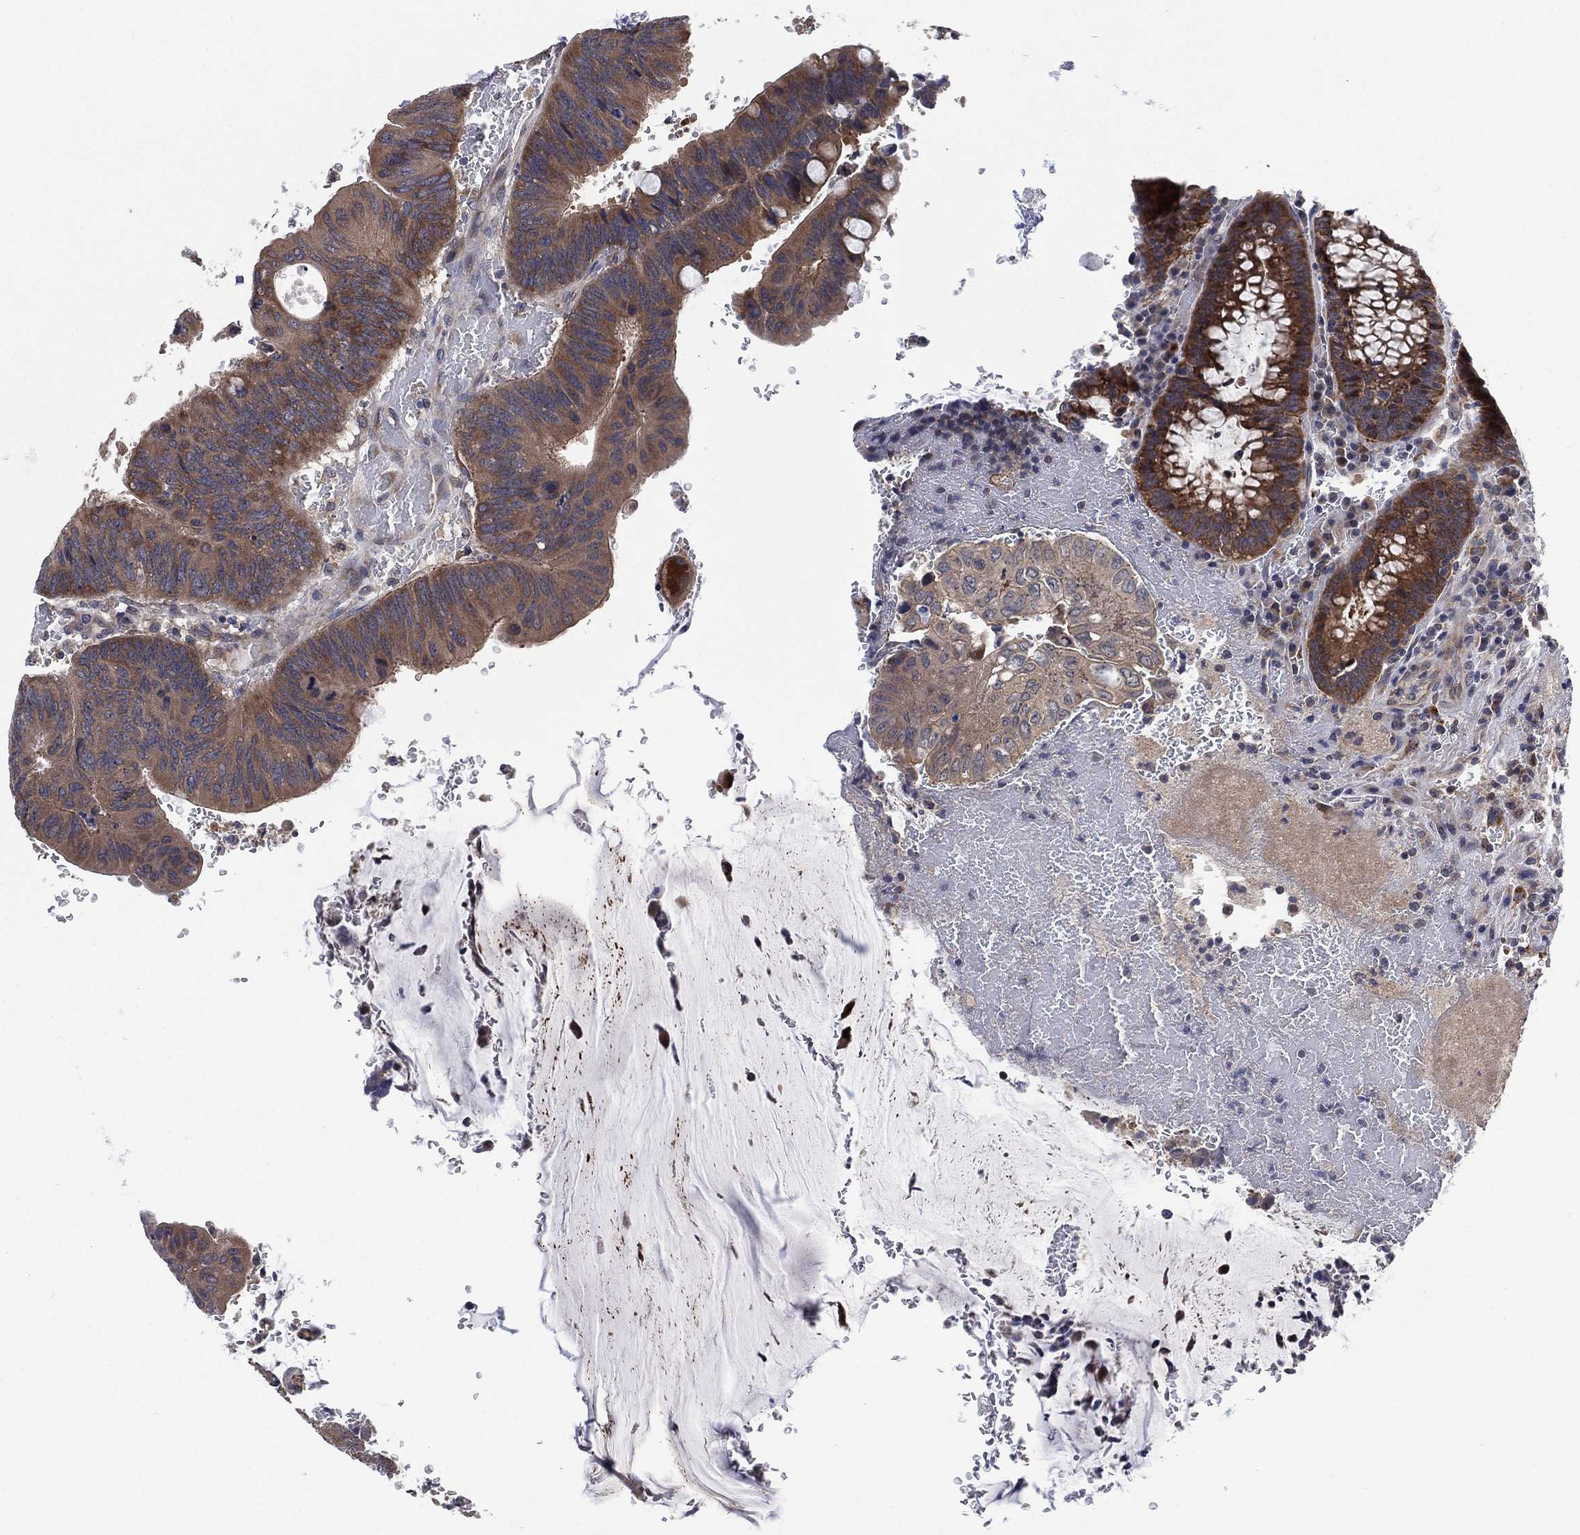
{"staining": {"intensity": "moderate", "quantity": ">75%", "location": "cytoplasmic/membranous"}, "tissue": "colorectal cancer", "cell_type": "Tumor cells", "image_type": "cancer", "snomed": [{"axis": "morphology", "description": "Normal tissue, NOS"}, {"axis": "morphology", "description": "Adenocarcinoma, NOS"}, {"axis": "topography", "description": "Rectum"}], "caption": "An immunohistochemistry (IHC) image of tumor tissue is shown. Protein staining in brown shows moderate cytoplasmic/membranous positivity in colorectal cancer within tumor cells. The staining was performed using DAB, with brown indicating positive protein expression. Nuclei are stained blue with hematoxylin.", "gene": "SELENOO", "patient": {"sex": "male", "age": 92}}